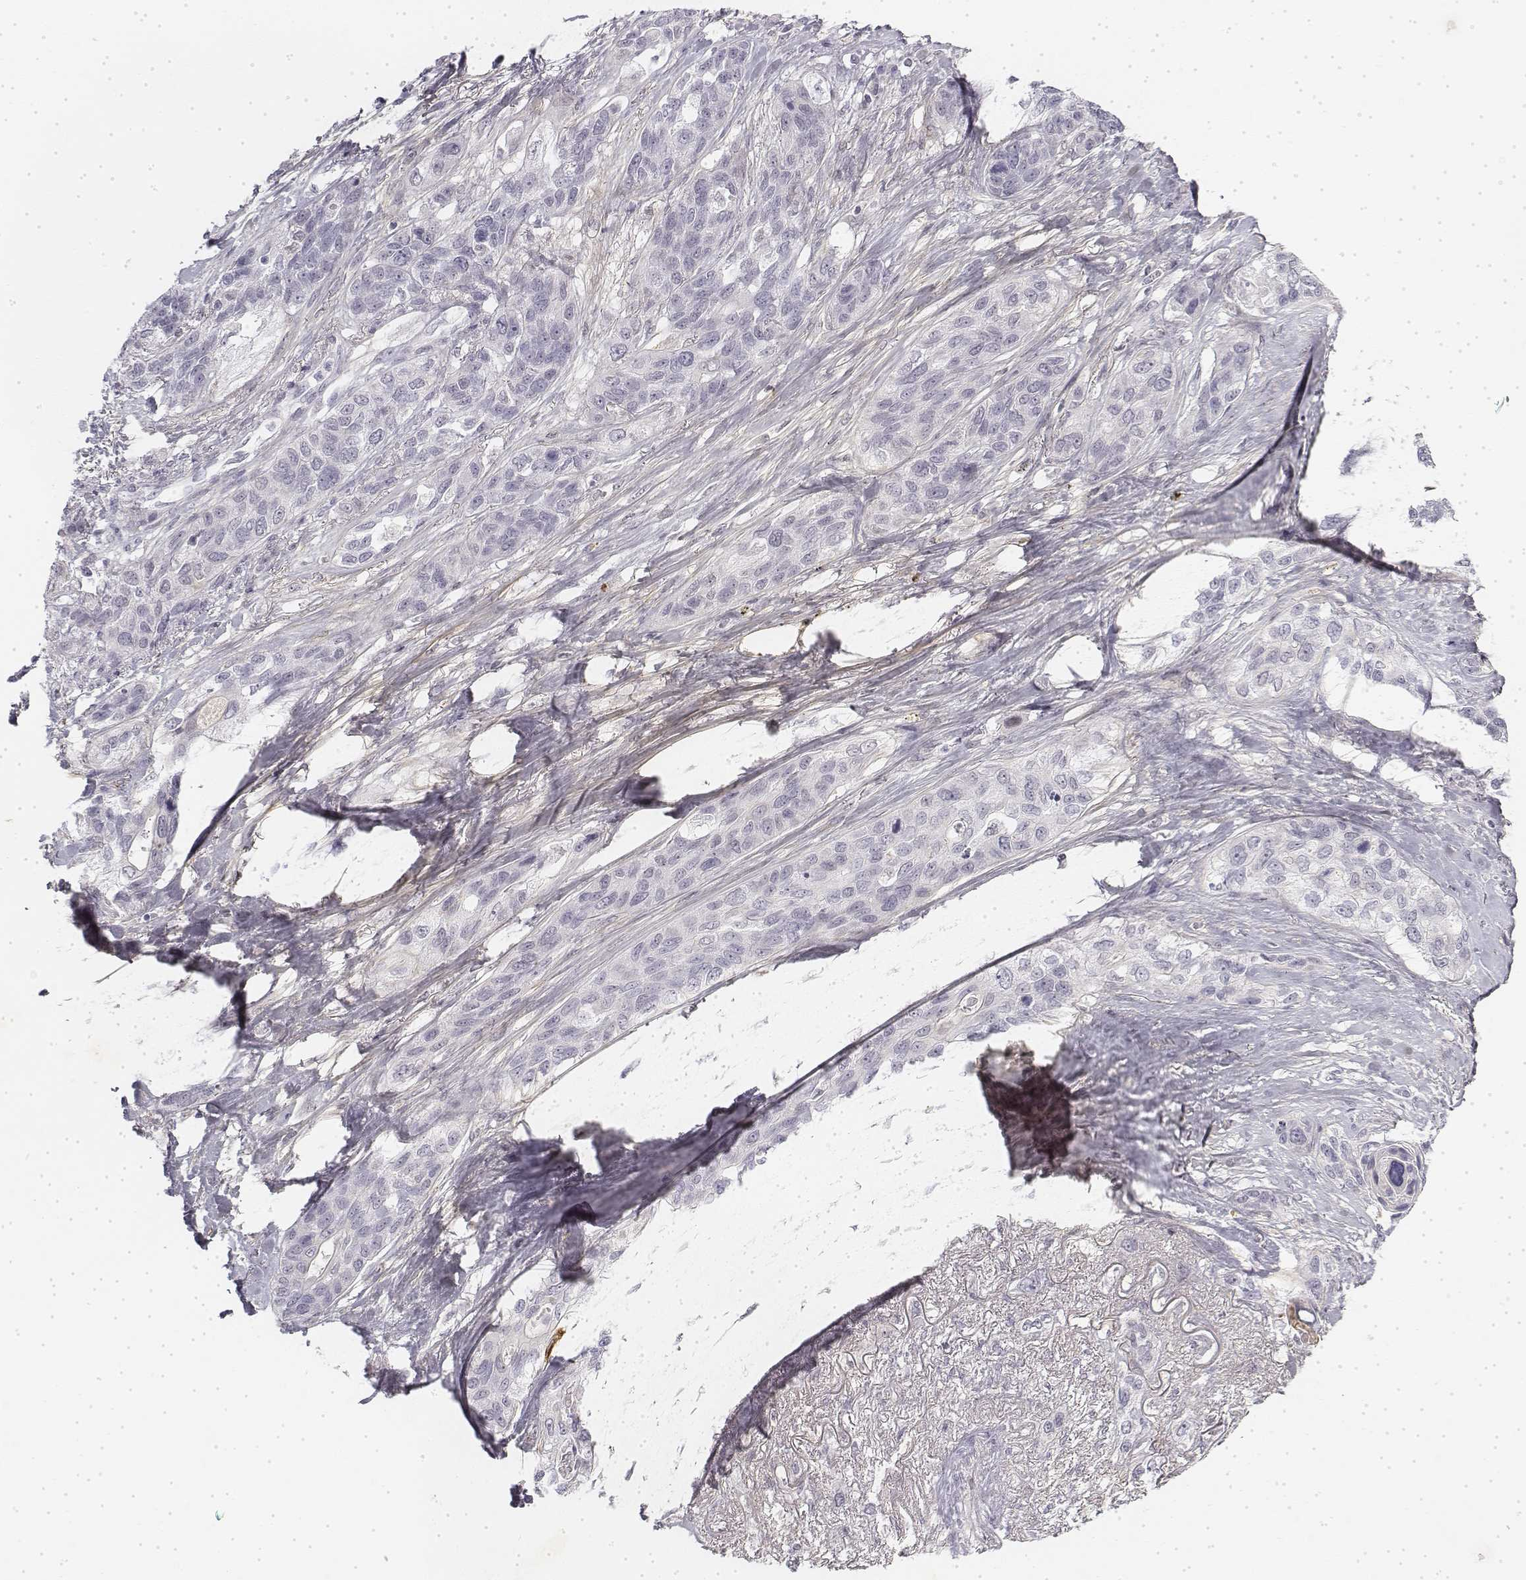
{"staining": {"intensity": "negative", "quantity": "none", "location": "none"}, "tissue": "lung cancer", "cell_type": "Tumor cells", "image_type": "cancer", "snomed": [{"axis": "morphology", "description": "Squamous cell carcinoma, NOS"}, {"axis": "topography", "description": "Lung"}], "caption": "Lung cancer was stained to show a protein in brown. There is no significant expression in tumor cells.", "gene": "KRT84", "patient": {"sex": "female", "age": 70}}